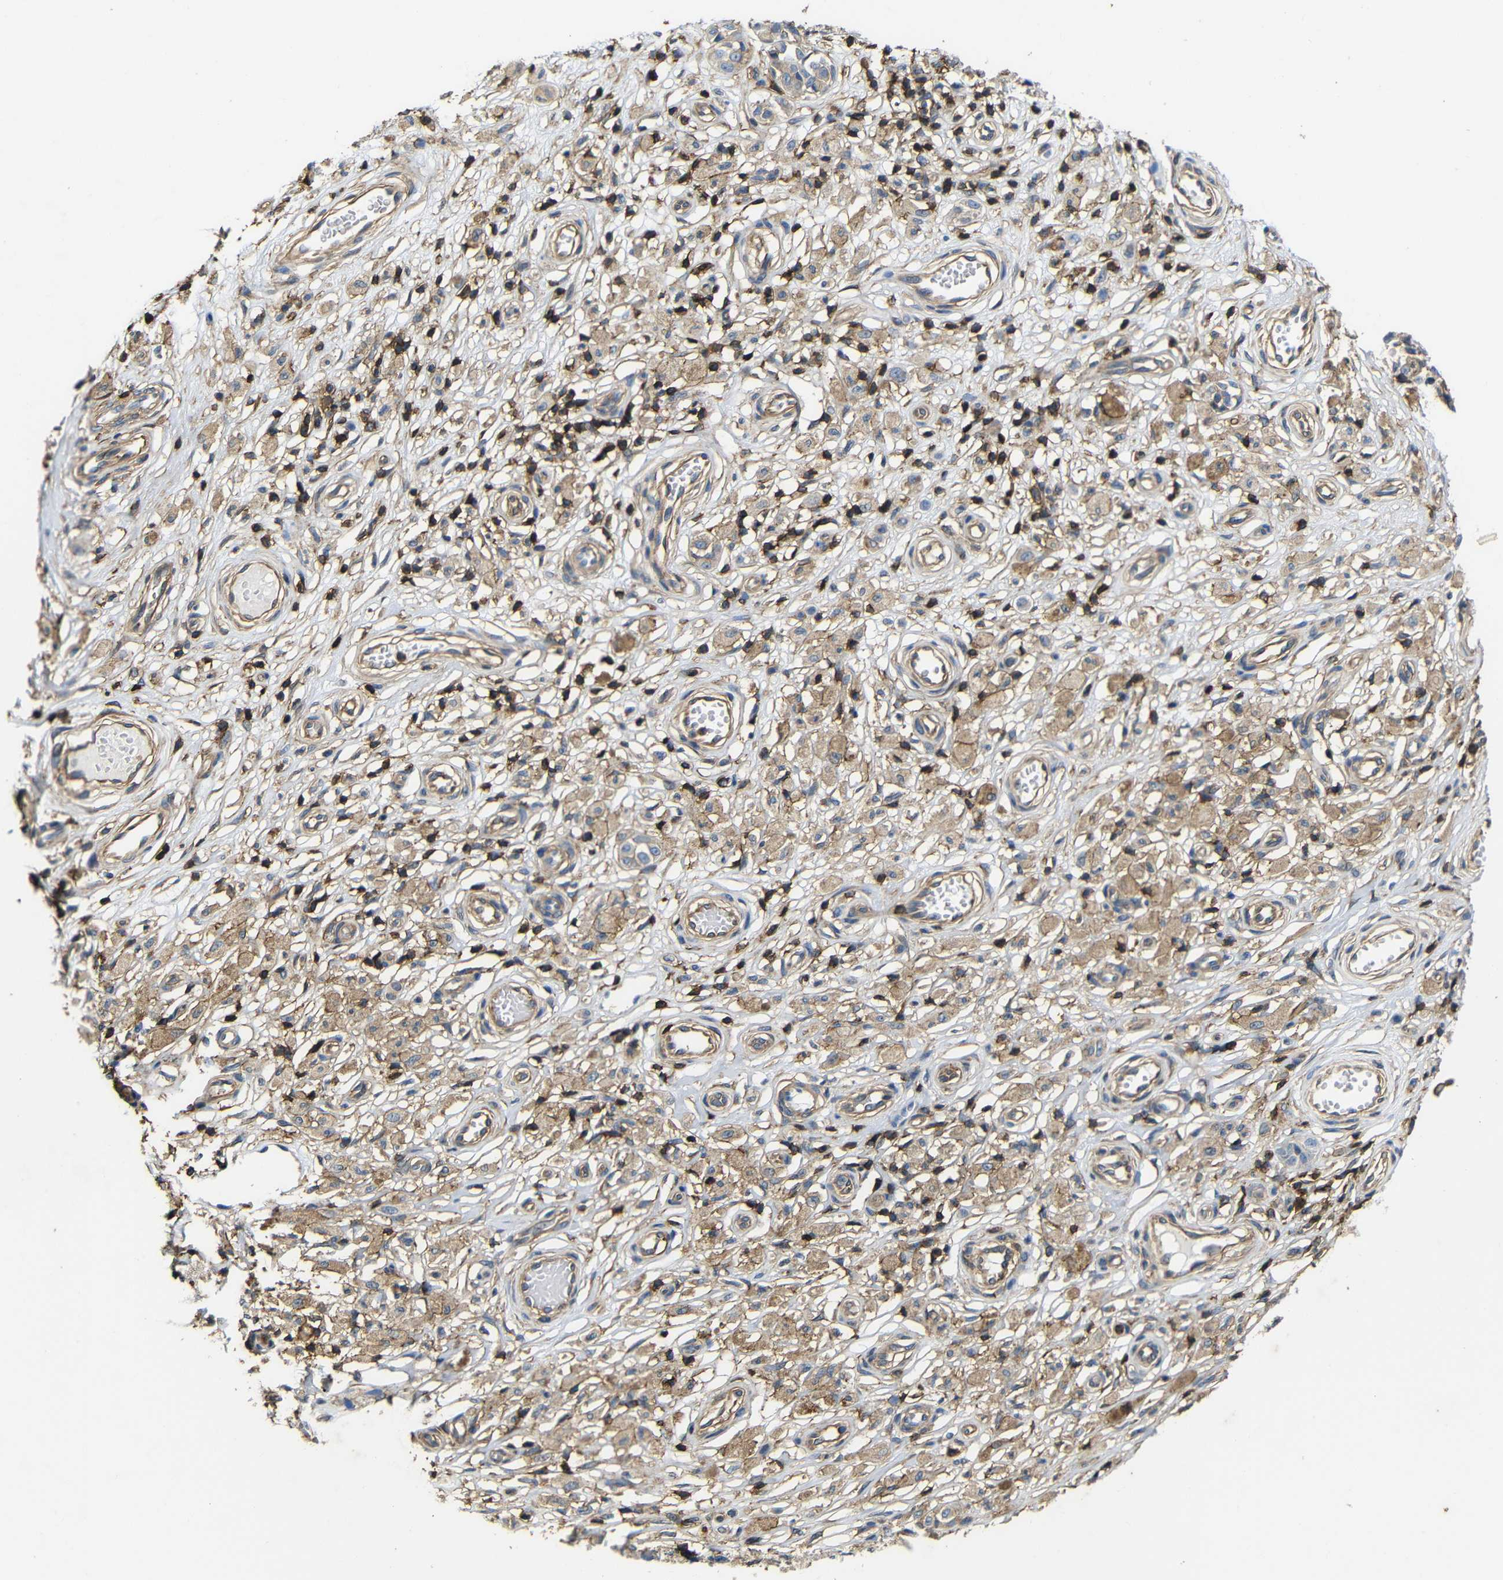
{"staining": {"intensity": "moderate", "quantity": ">75%", "location": "cytoplasmic/membranous"}, "tissue": "melanoma", "cell_type": "Tumor cells", "image_type": "cancer", "snomed": [{"axis": "morphology", "description": "Malignant melanoma, NOS"}, {"axis": "topography", "description": "Skin"}], "caption": "An image of human malignant melanoma stained for a protein reveals moderate cytoplasmic/membranous brown staining in tumor cells.", "gene": "PI4KA", "patient": {"sex": "female", "age": 64}}